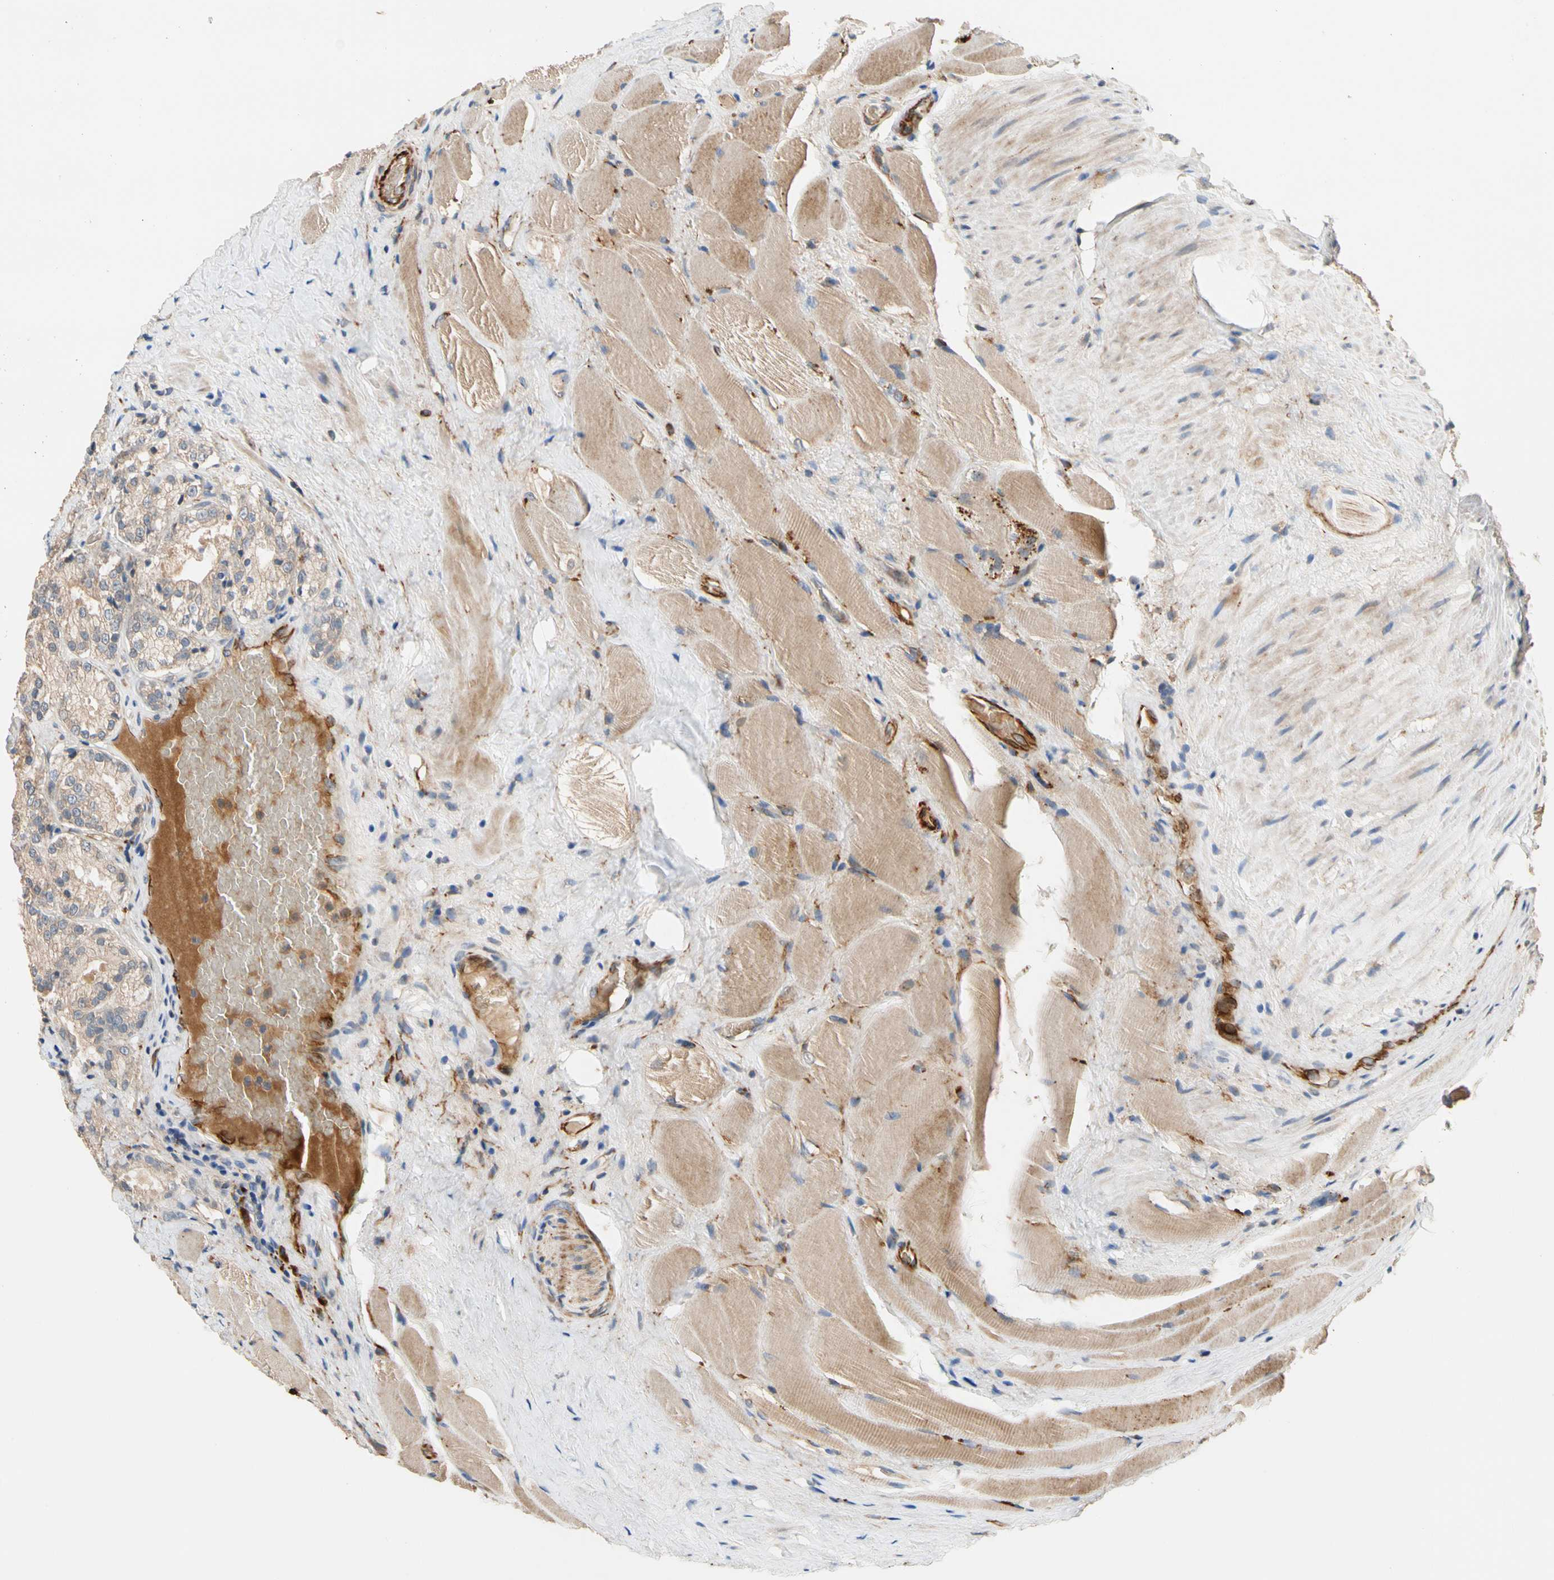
{"staining": {"intensity": "weak", "quantity": "25%-75%", "location": "cytoplasmic/membranous"}, "tissue": "prostate cancer", "cell_type": "Tumor cells", "image_type": "cancer", "snomed": [{"axis": "morphology", "description": "Adenocarcinoma, High grade"}, {"axis": "topography", "description": "Prostate"}], "caption": "Immunohistochemical staining of prostate cancer (adenocarcinoma (high-grade)) displays low levels of weak cytoplasmic/membranous expression in approximately 25%-75% of tumor cells.", "gene": "FGD6", "patient": {"sex": "male", "age": 73}}